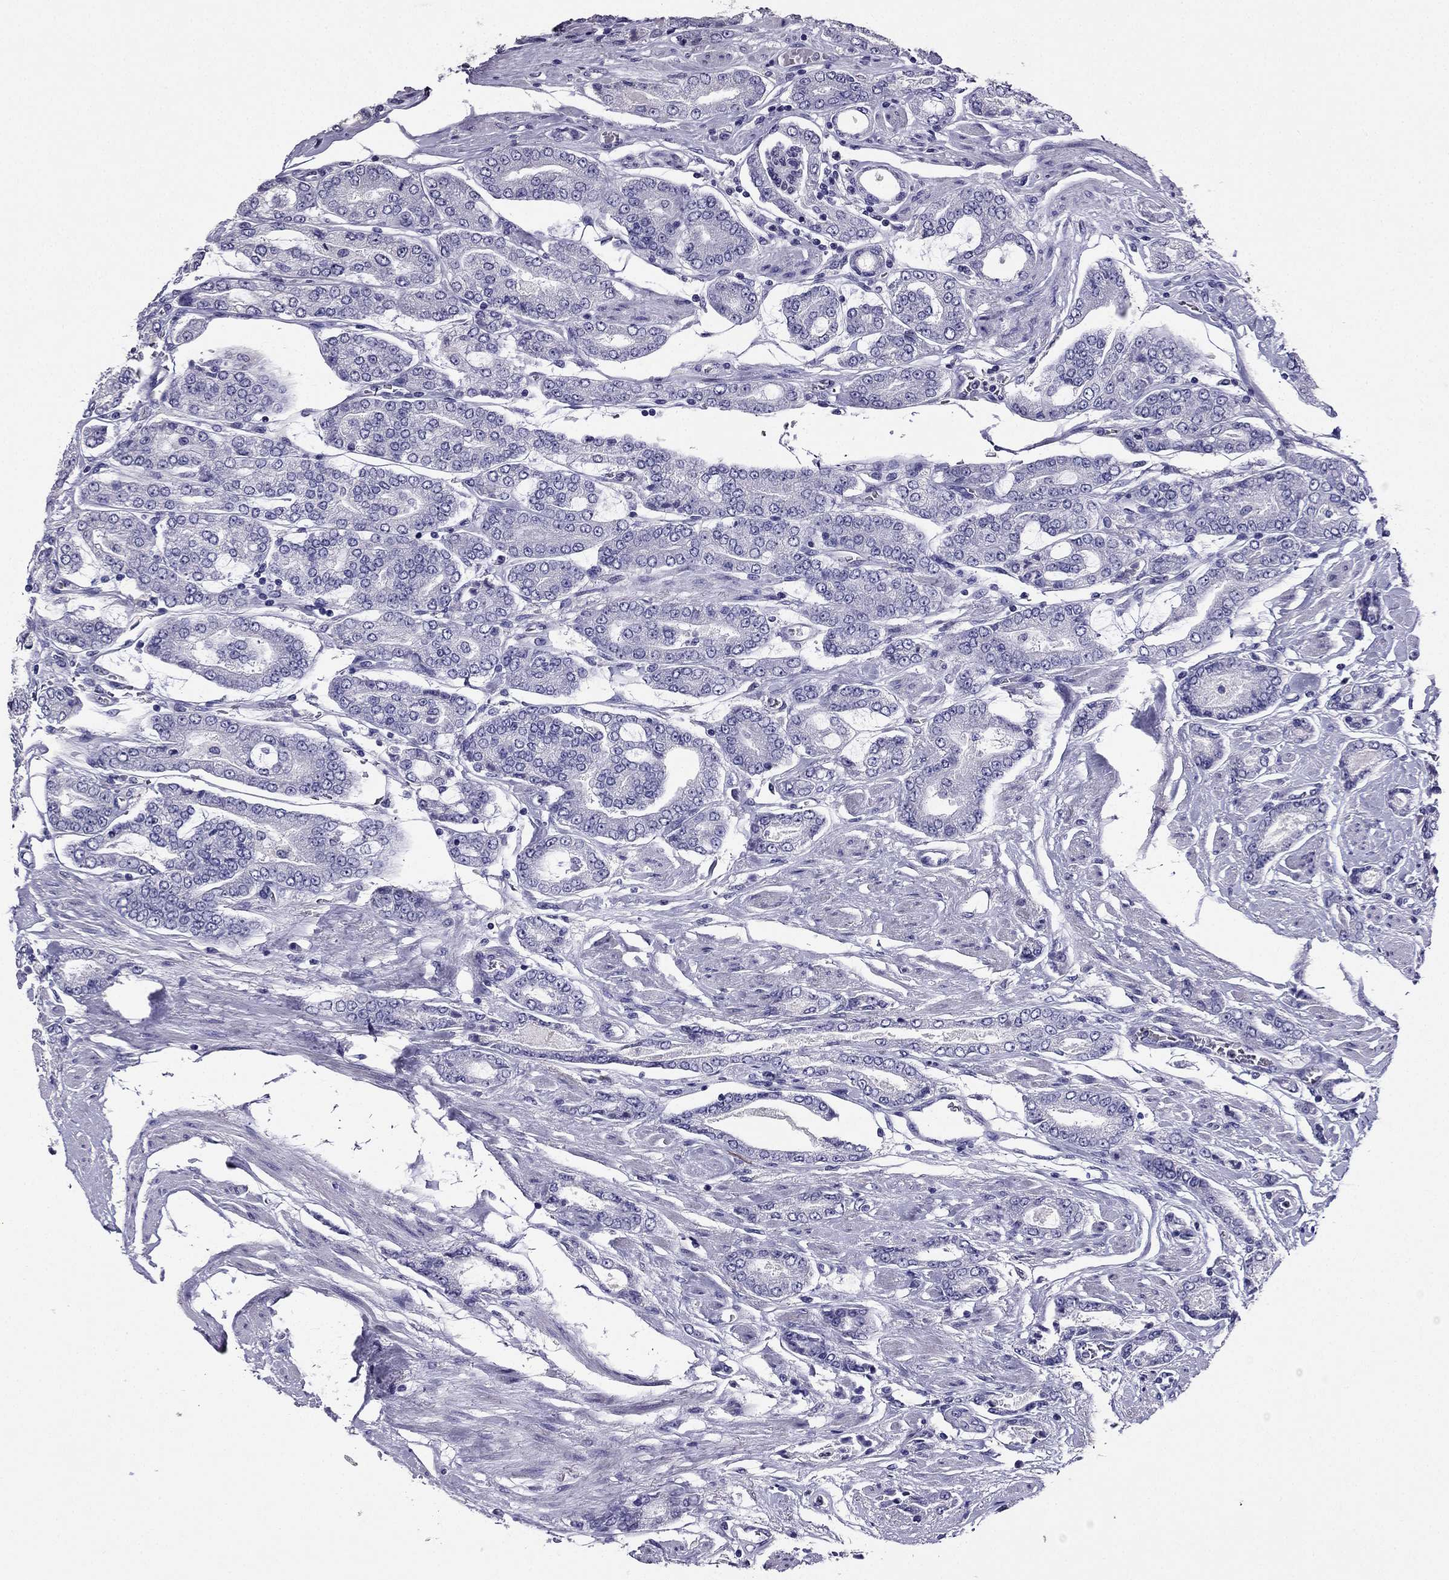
{"staining": {"intensity": "negative", "quantity": "none", "location": "none"}, "tissue": "prostate cancer", "cell_type": "Tumor cells", "image_type": "cancer", "snomed": [{"axis": "morphology", "description": "Adenocarcinoma, NOS"}, {"axis": "topography", "description": "Prostate"}], "caption": "This is a histopathology image of IHC staining of prostate cancer, which shows no staining in tumor cells.", "gene": "ARID3A", "patient": {"sex": "male", "age": 64}}